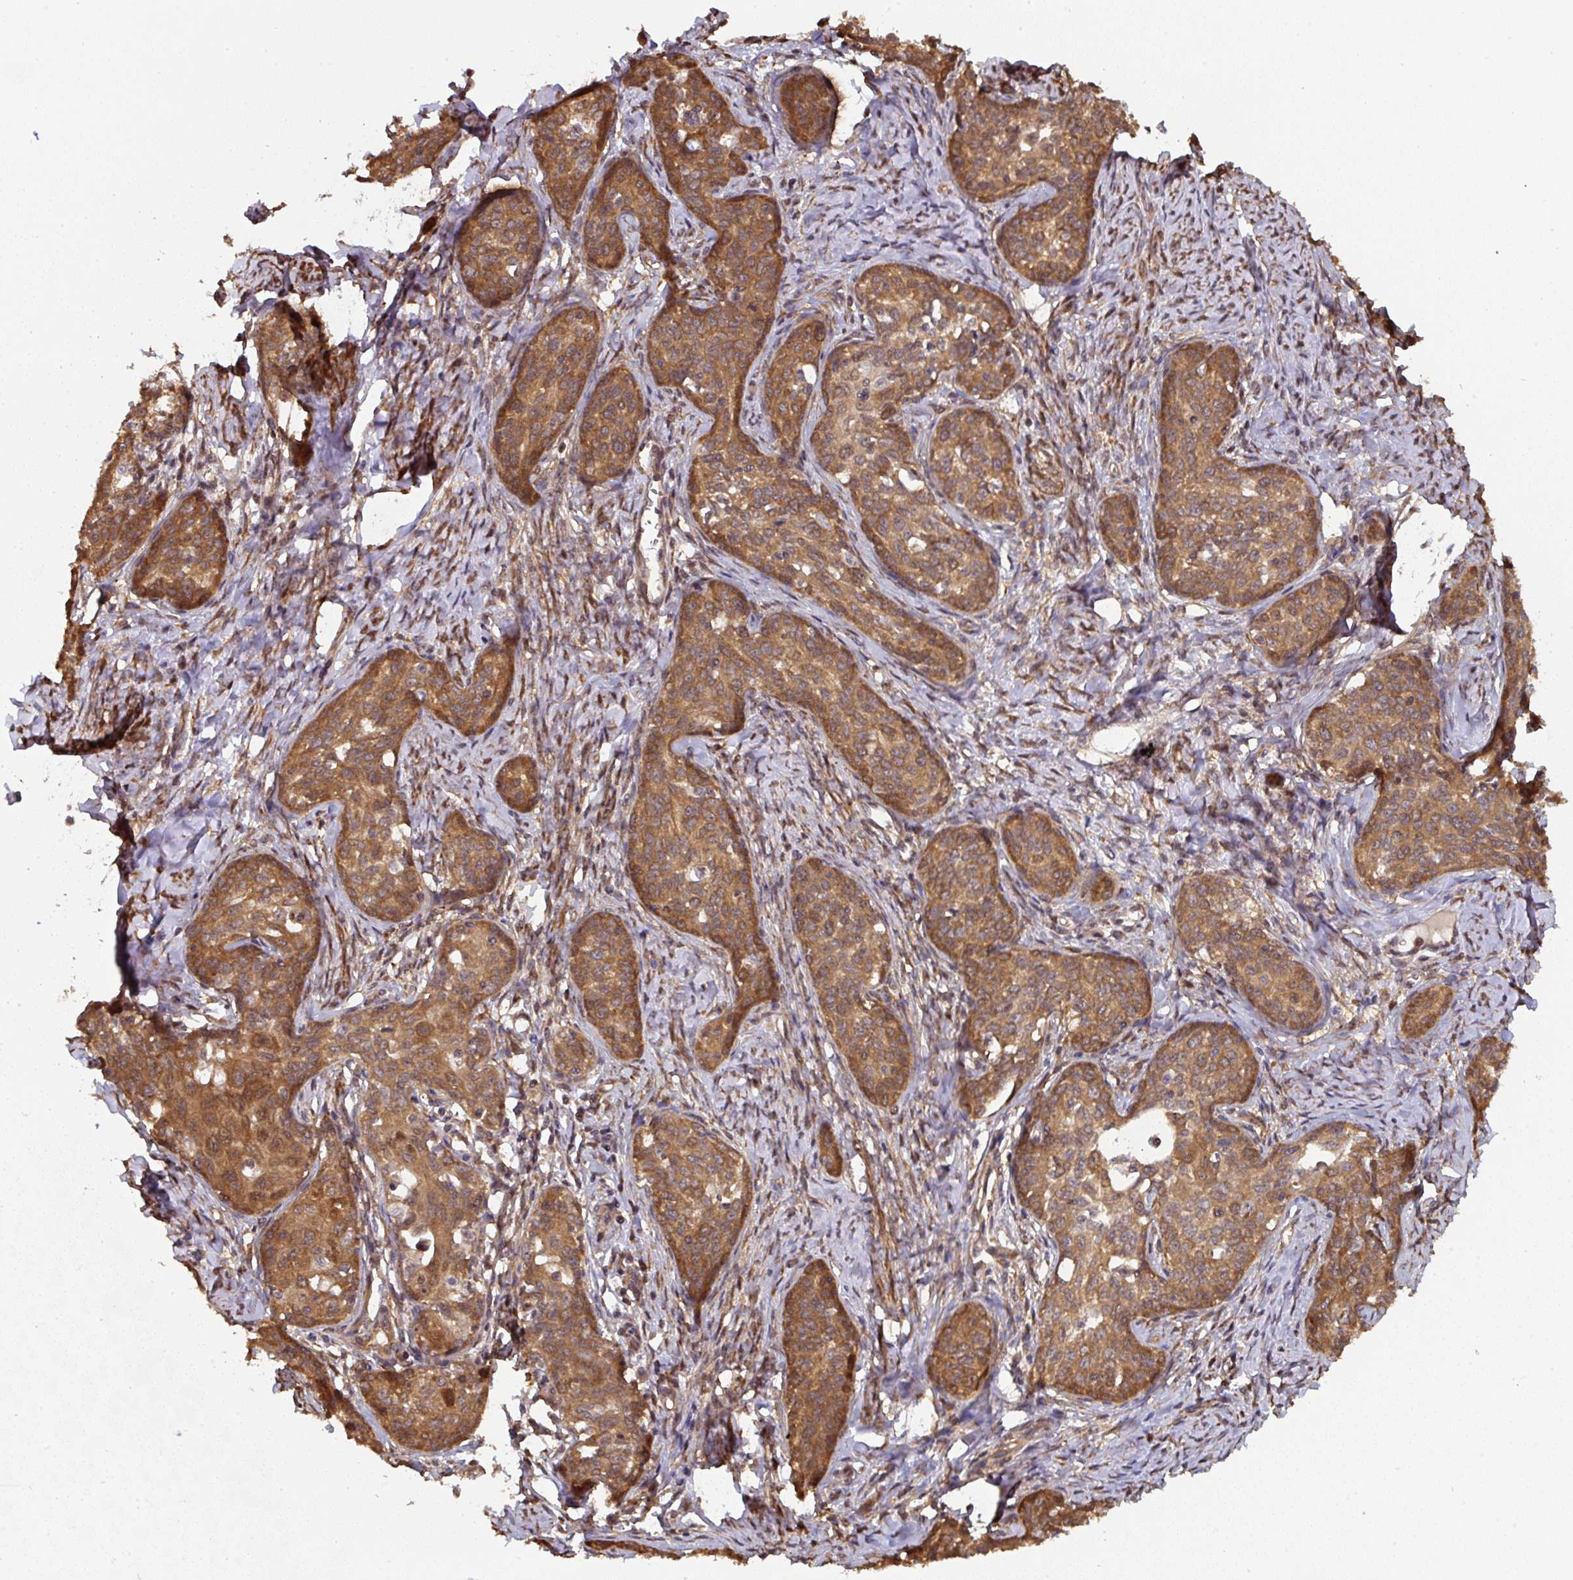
{"staining": {"intensity": "moderate", "quantity": ">75%", "location": "cytoplasmic/membranous"}, "tissue": "cervical cancer", "cell_type": "Tumor cells", "image_type": "cancer", "snomed": [{"axis": "morphology", "description": "Squamous cell carcinoma, NOS"}, {"axis": "morphology", "description": "Adenocarcinoma, NOS"}, {"axis": "topography", "description": "Cervix"}], "caption": "A medium amount of moderate cytoplasmic/membranous staining is appreciated in about >75% of tumor cells in cervical cancer (squamous cell carcinoma) tissue. (brown staining indicates protein expression, while blue staining denotes nuclei).", "gene": "ST13", "patient": {"sex": "female", "age": 52}}